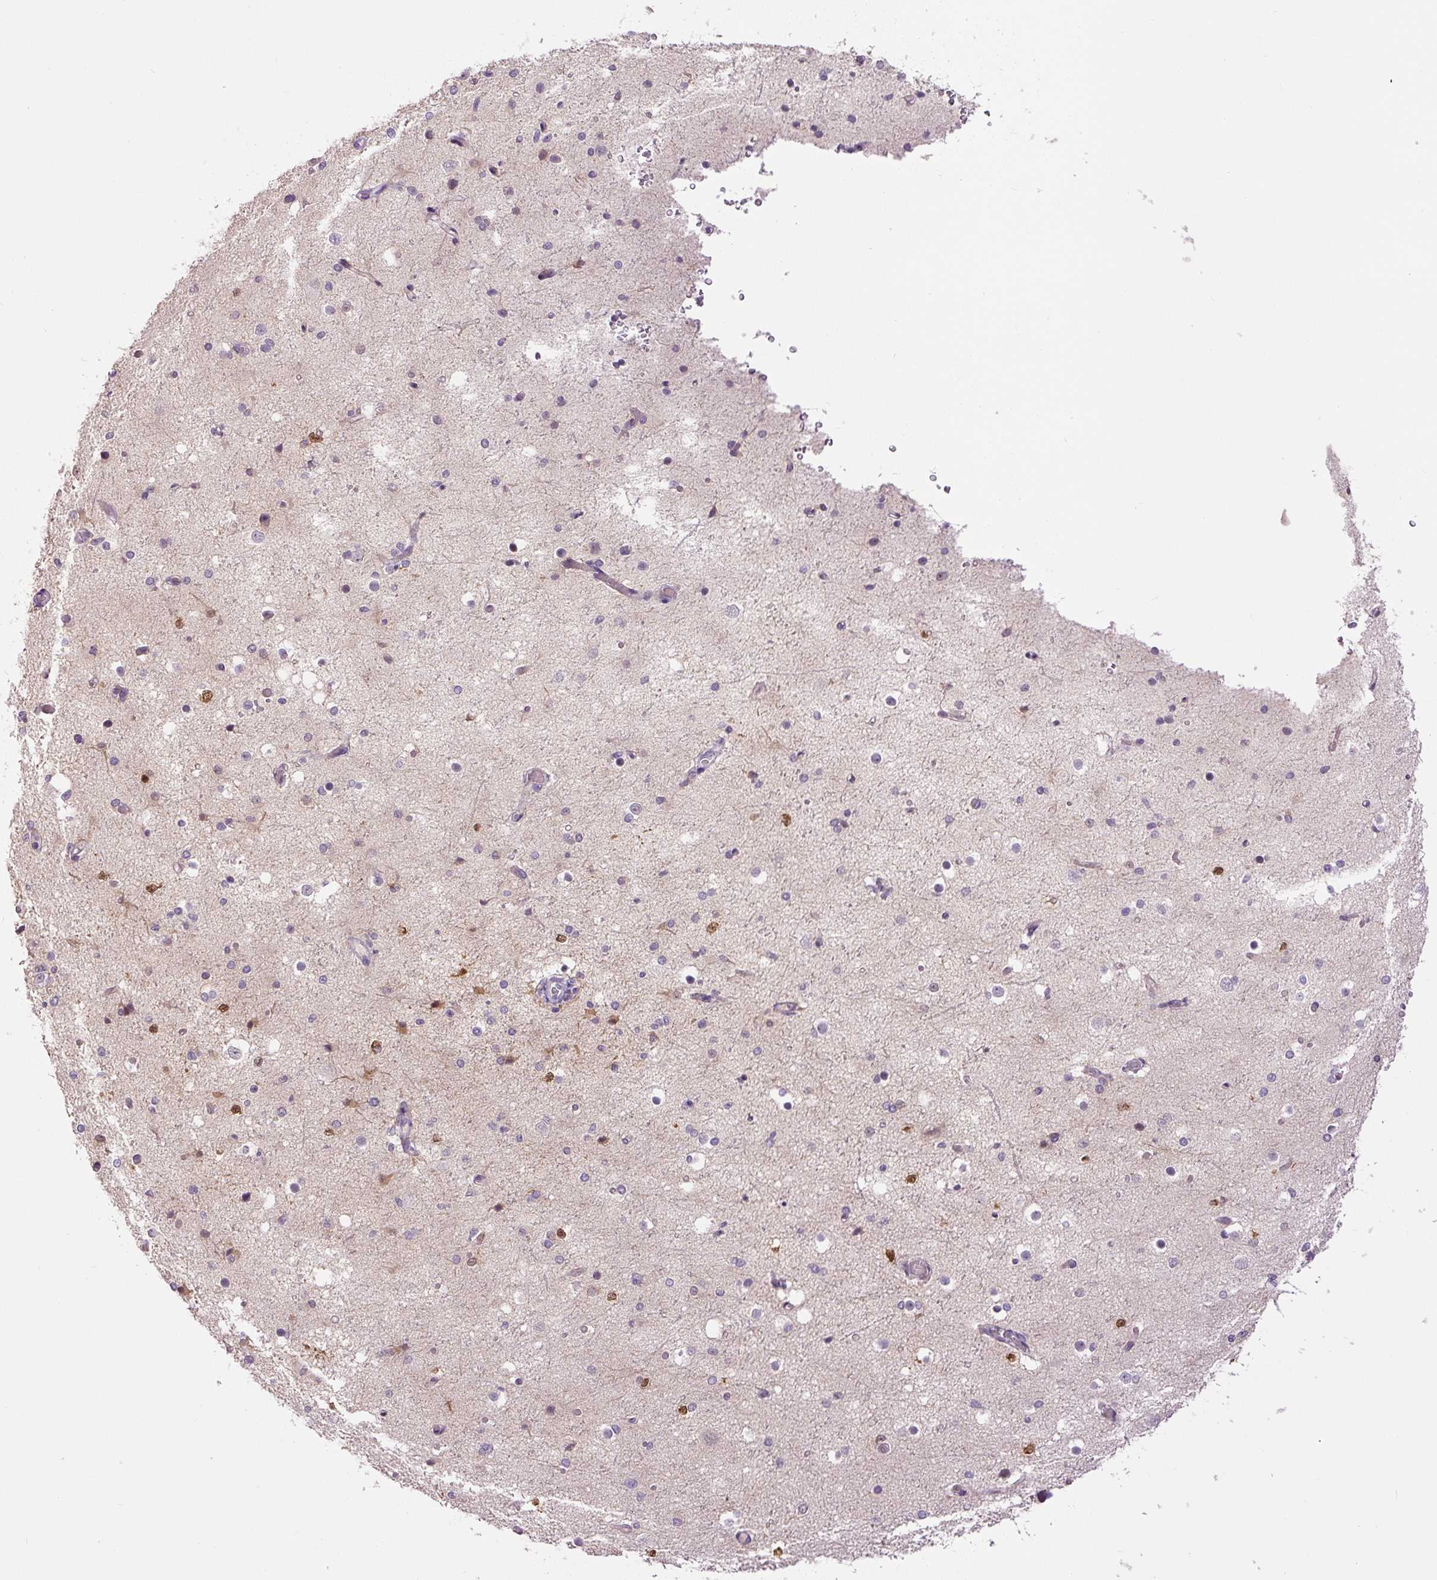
{"staining": {"intensity": "weak", "quantity": "25%-75%", "location": "cytoplasmic/membranous"}, "tissue": "cerebral cortex", "cell_type": "Endothelial cells", "image_type": "normal", "snomed": [{"axis": "morphology", "description": "Normal tissue, NOS"}, {"axis": "morphology", "description": "Inflammation, NOS"}, {"axis": "topography", "description": "Cerebral cortex"}], "caption": "This is an image of immunohistochemistry staining of benign cerebral cortex, which shows weak positivity in the cytoplasmic/membranous of endothelial cells.", "gene": "FABP7", "patient": {"sex": "male", "age": 6}}